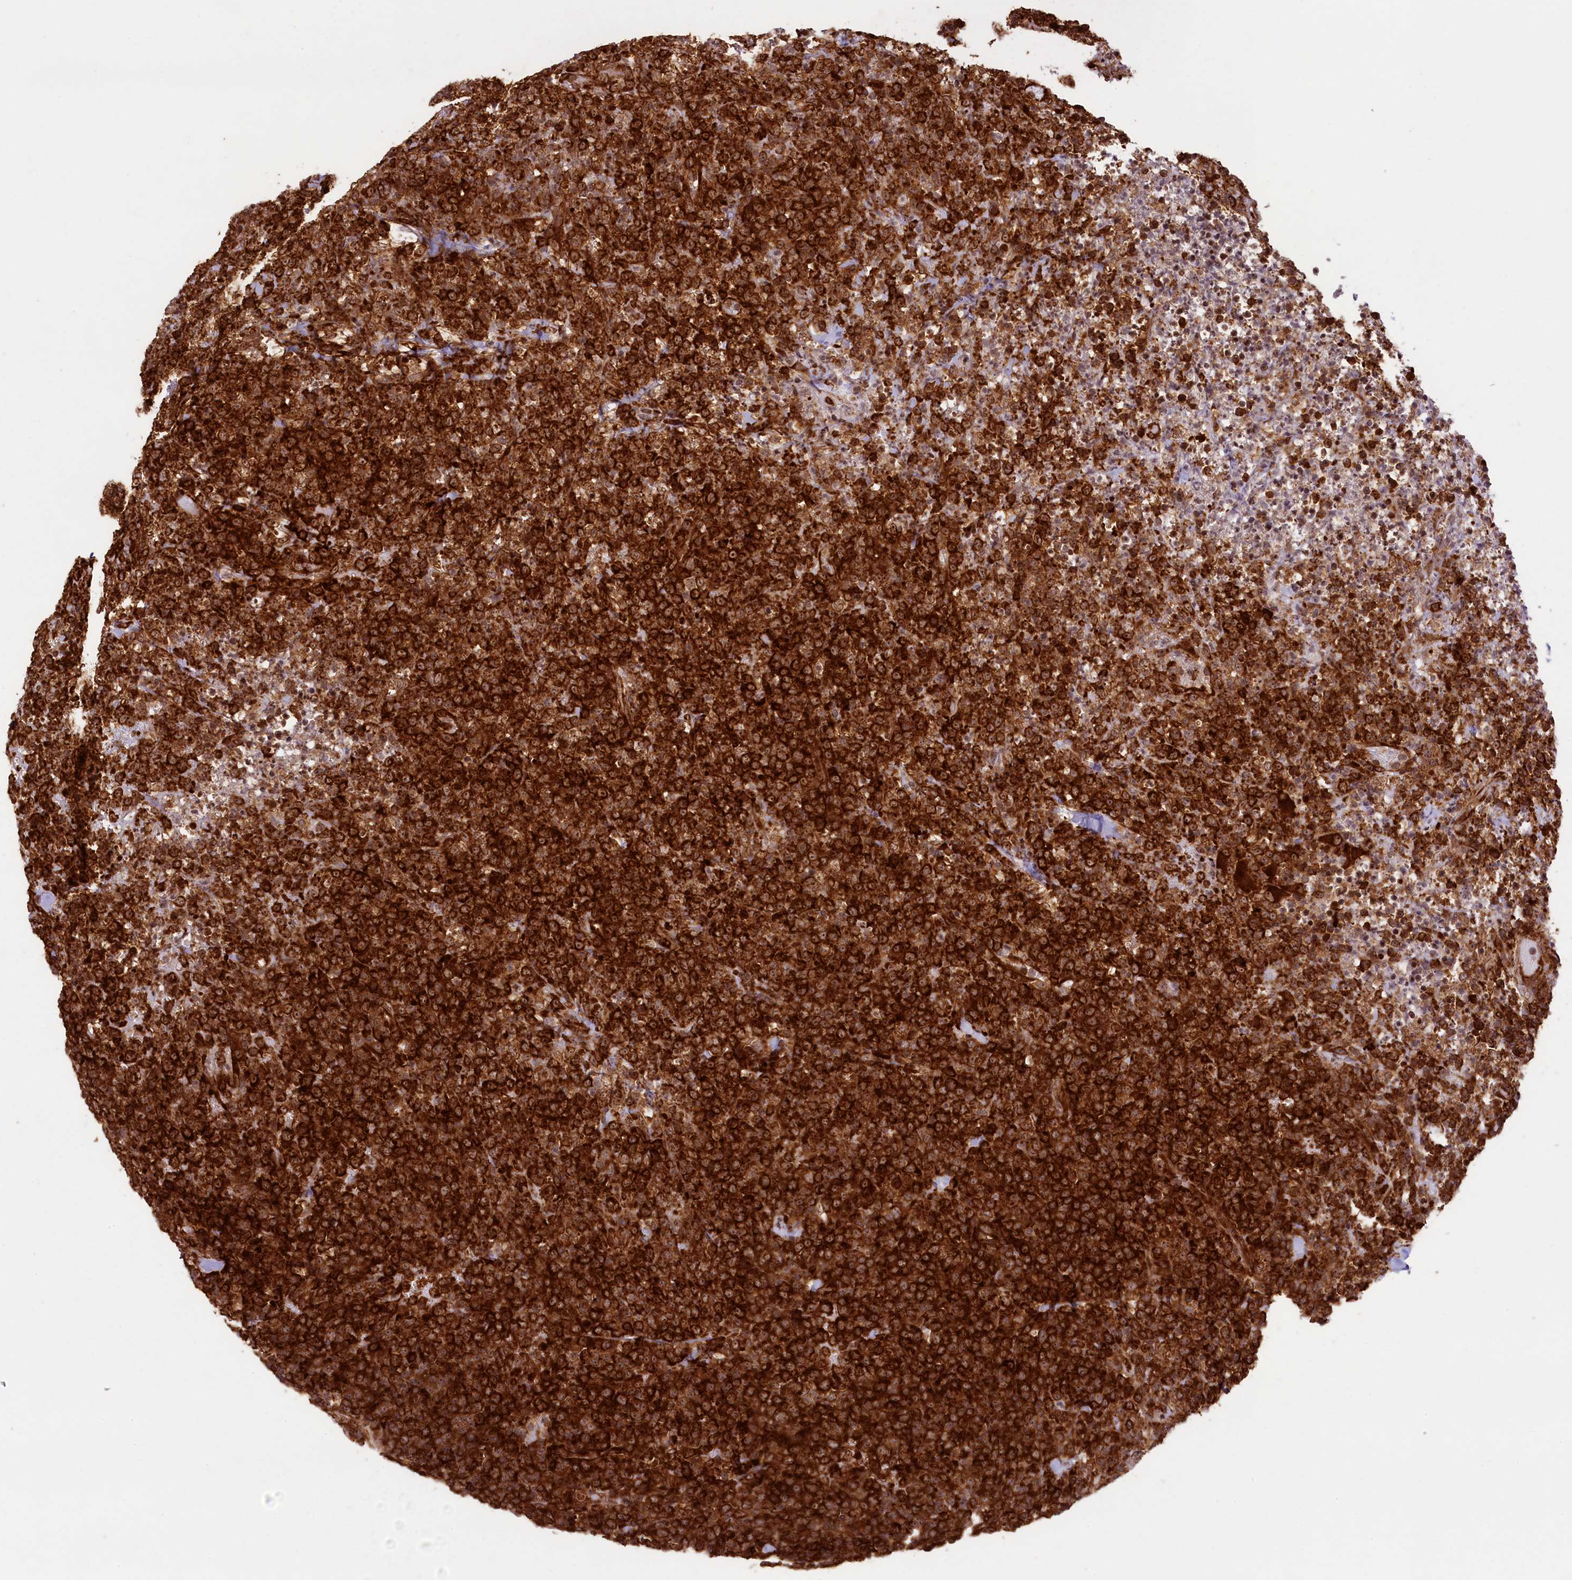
{"staining": {"intensity": "strong", "quantity": ">75%", "location": "cytoplasmic/membranous"}, "tissue": "lymphoma", "cell_type": "Tumor cells", "image_type": "cancer", "snomed": [{"axis": "morphology", "description": "Malignant lymphoma, non-Hodgkin's type, High grade"}, {"axis": "topography", "description": "Colon"}], "caption": "This photomicrograph displays immunohistochemistry (IHC) staining of human high-grade malignant lymphoma, non-Hodgkin's type, with high strong cytoplasmic/membranous staining in approximately >75% of tumor cells.", "gene": "LARP4", "patient": {"sex": "female", "age": 53}}